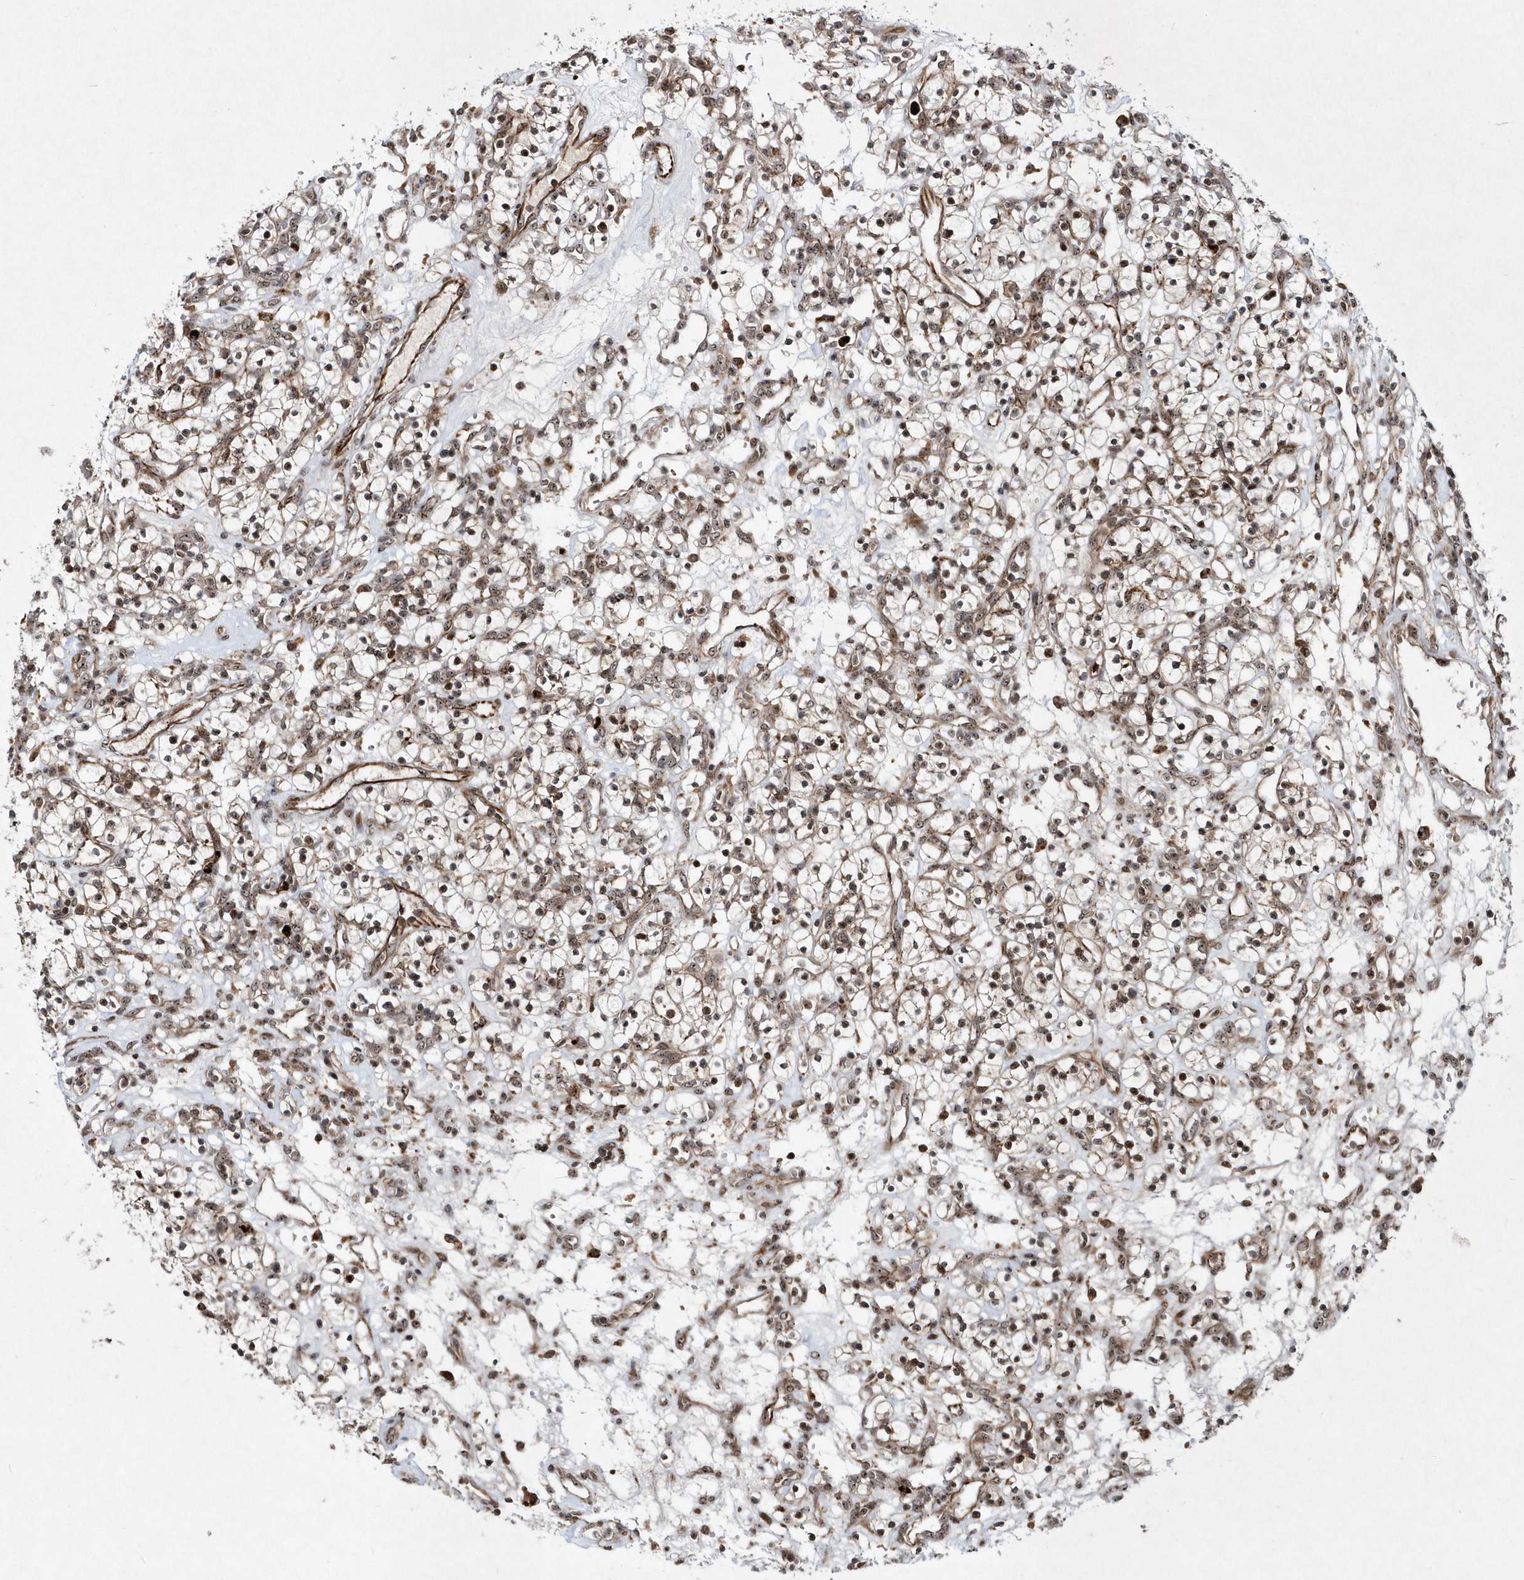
{"staining": {"intensity": "moderate", "quantity": ">75%", "location": "cytoplasmic/membranous,nuclear"}, "tissue": "renal cancer", "cell_type": "Tumor cells", "image_type": "cancer", "snomed": [{"axis": "morphology", "description": "Adenocarcinoma, NOS"}, {"axis": "topography", "description": "Kidney"}], "caption": "This image reveals IHC staining of human renal adenocarcinoma, with medium moderate cytoplasmic/membranous and nuclear expression in approximately >75% of tumor cells.", "gene": "SOWAHB", "patient": {"sex": "female", "age": 57}}